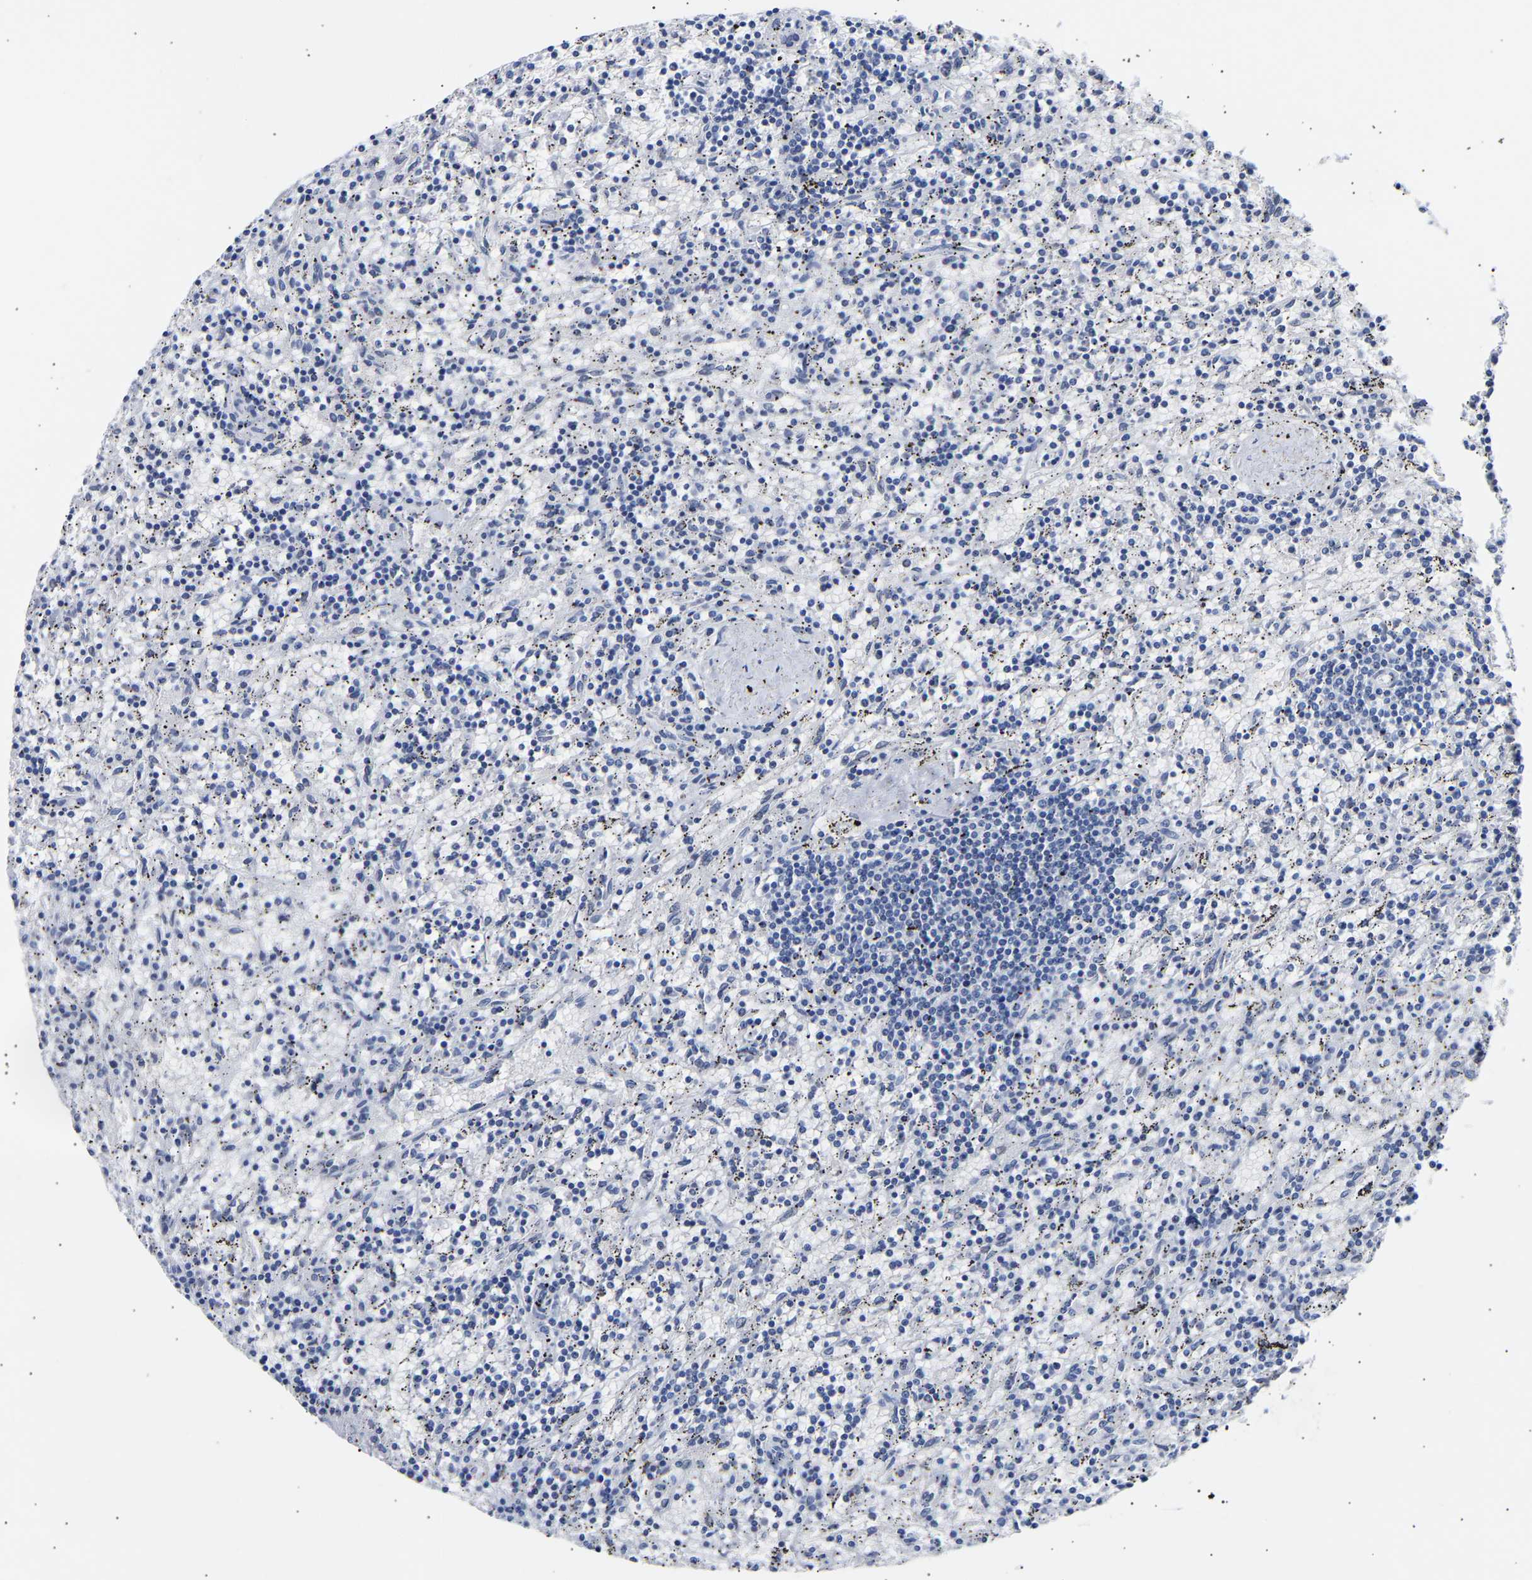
{"staining": {"intensity": "negative", "quantity": "none", "location": "none"}, "tissue": "lymphoma", "cell_type": "Tumor cells", "image_type": "cancer", "snomed": [{"axis": "morphology", "description": "Malignant lymphoma, non-Hodgkin's type, Low grade"}, {"axis": "topography", "description": "Spleen"}], "caption": "Immunohistochemistry micrograph of human lymphoma stained for a protein (brown), which reveals no expression in tumor cells.", "gene": "SPINK2", "patient": {"sex": "male", "age": 76}}